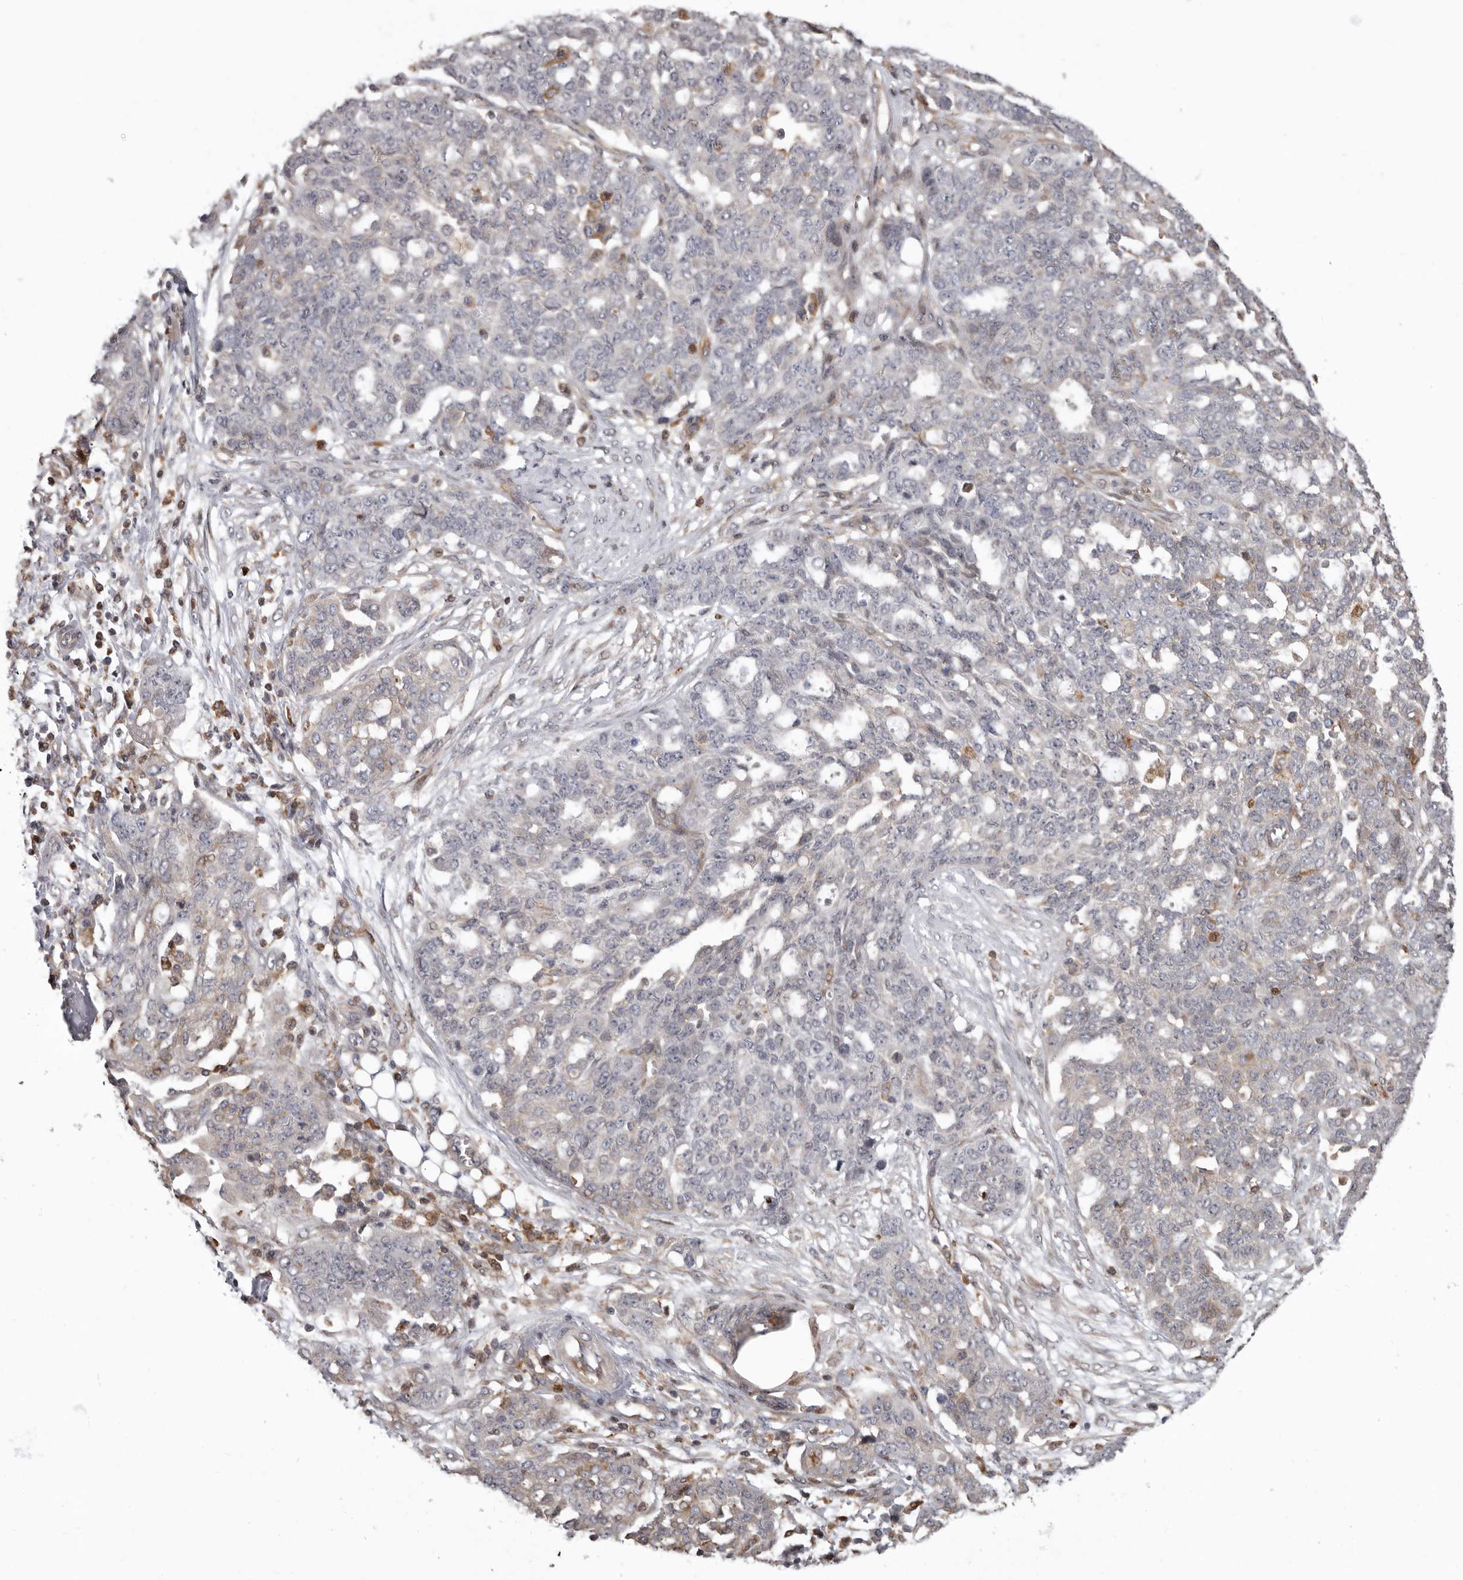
{"staining": {"intensity": "weak", "quantity": "<25%", "location": "cytoplasmic/membranous"}, "tissue": "ovarian cancer", "cell_type": "Tumor cells", "image_type": "cancer", "snomed": [{"axis": "morphology", "description": "Cystadenocarcinoma, serous, NOS"}, {"axis": "topography", "description": "Soft tissue"}, {"axis": "topography", "description": "Ovary"}], "caption": "Immunohistochemical staining of serous cystadenocarcinoma (ovarian) reveals no significant expression in tumor cells.", "gene": "FGFR4", "patient": {"sex": "female", "age": 57}}